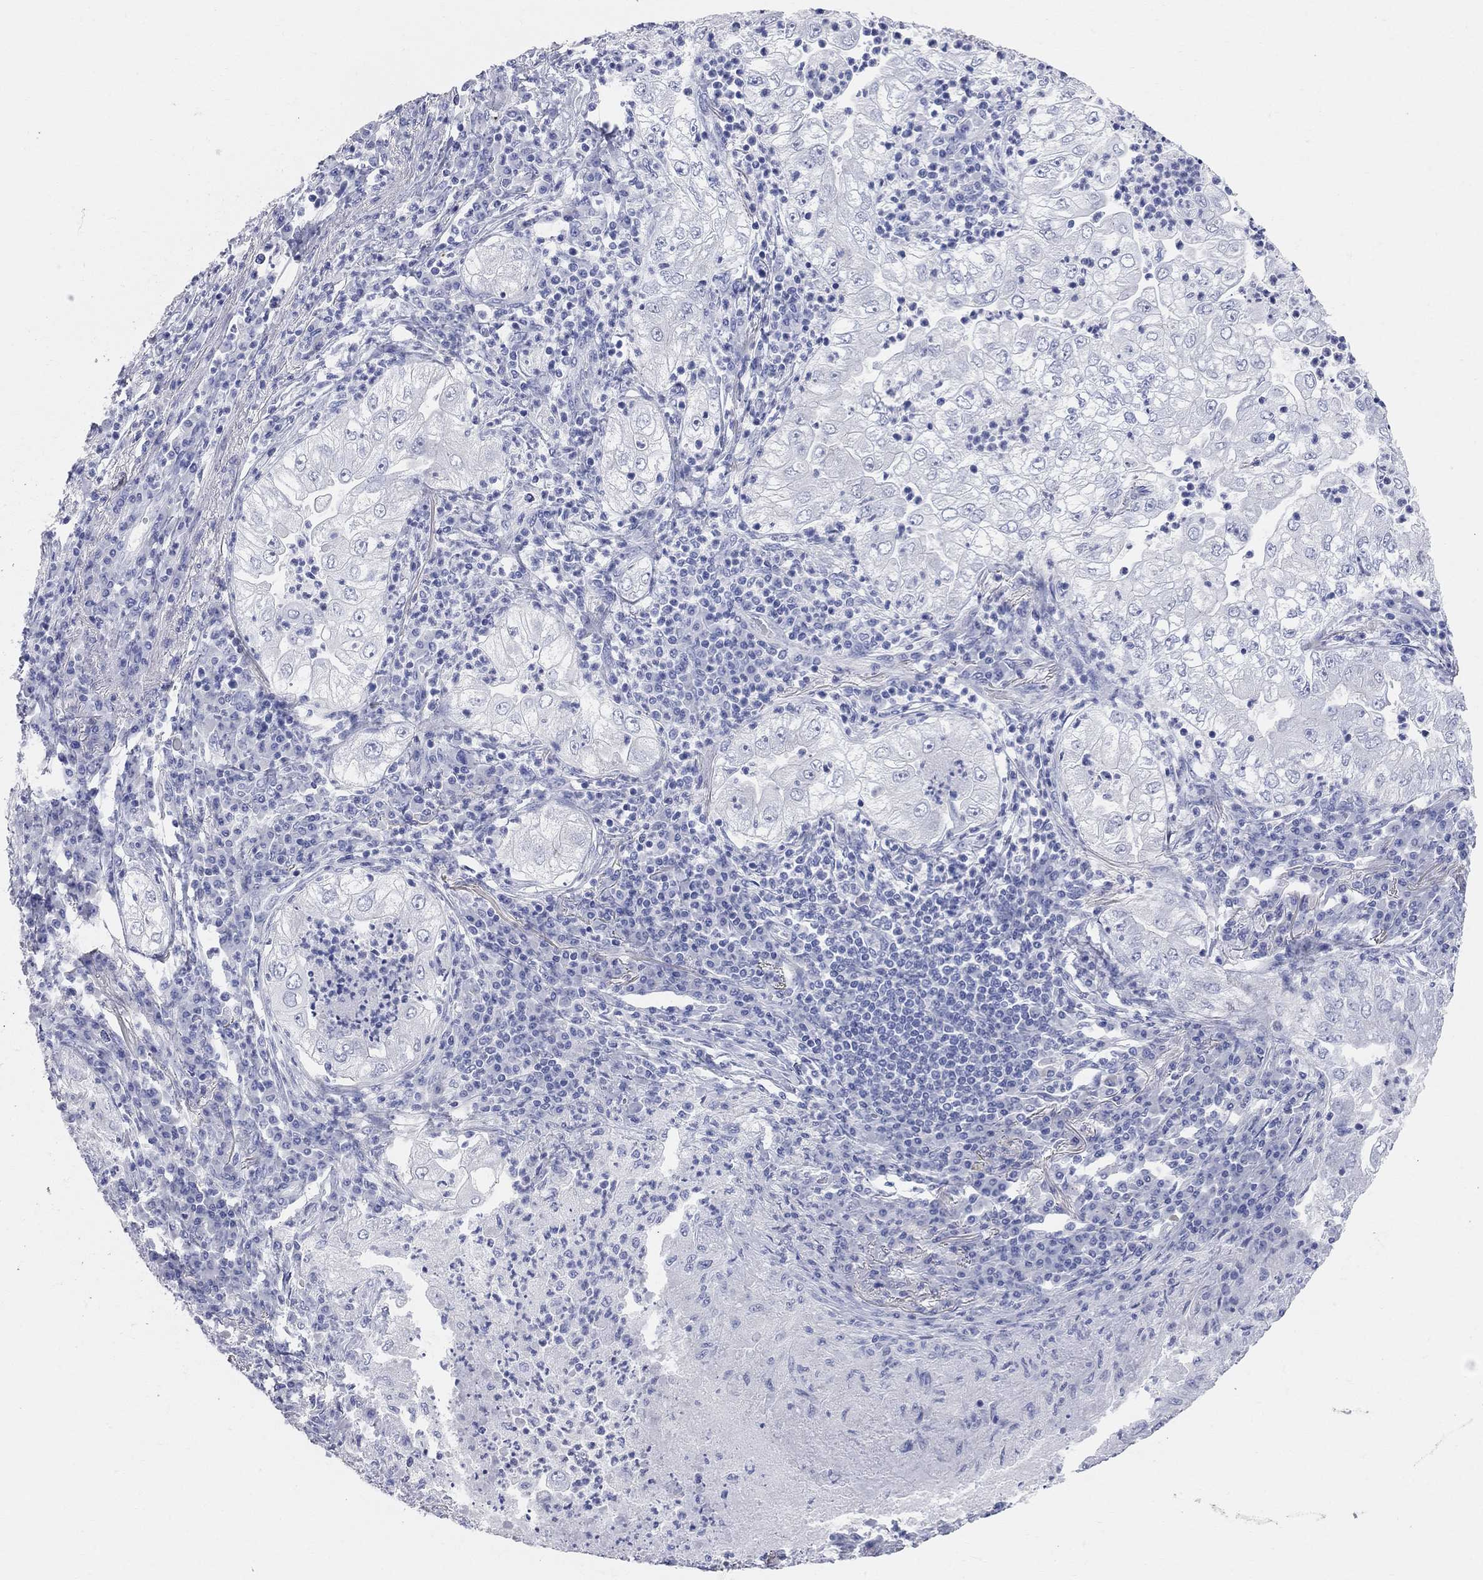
{"staining": {"intensity": "negative", "quantity": "none", "location": "none"}, "tissue": "lung cancer", "cell_type": "Tumor cells", "image_type": "cancer", "snomed": [{"axis": "morphology", "description": "Adenocarcinoma, NOS"}, {"axis": "topography", "description": "Lung"}], "caption": "Adenocarcinoma (lung) stained for a protein using immunohistochemistry (IHC) reveals no staining tumor cells.", "gene": "AOX1", "patient": {"sex": "female", "age": 73}}